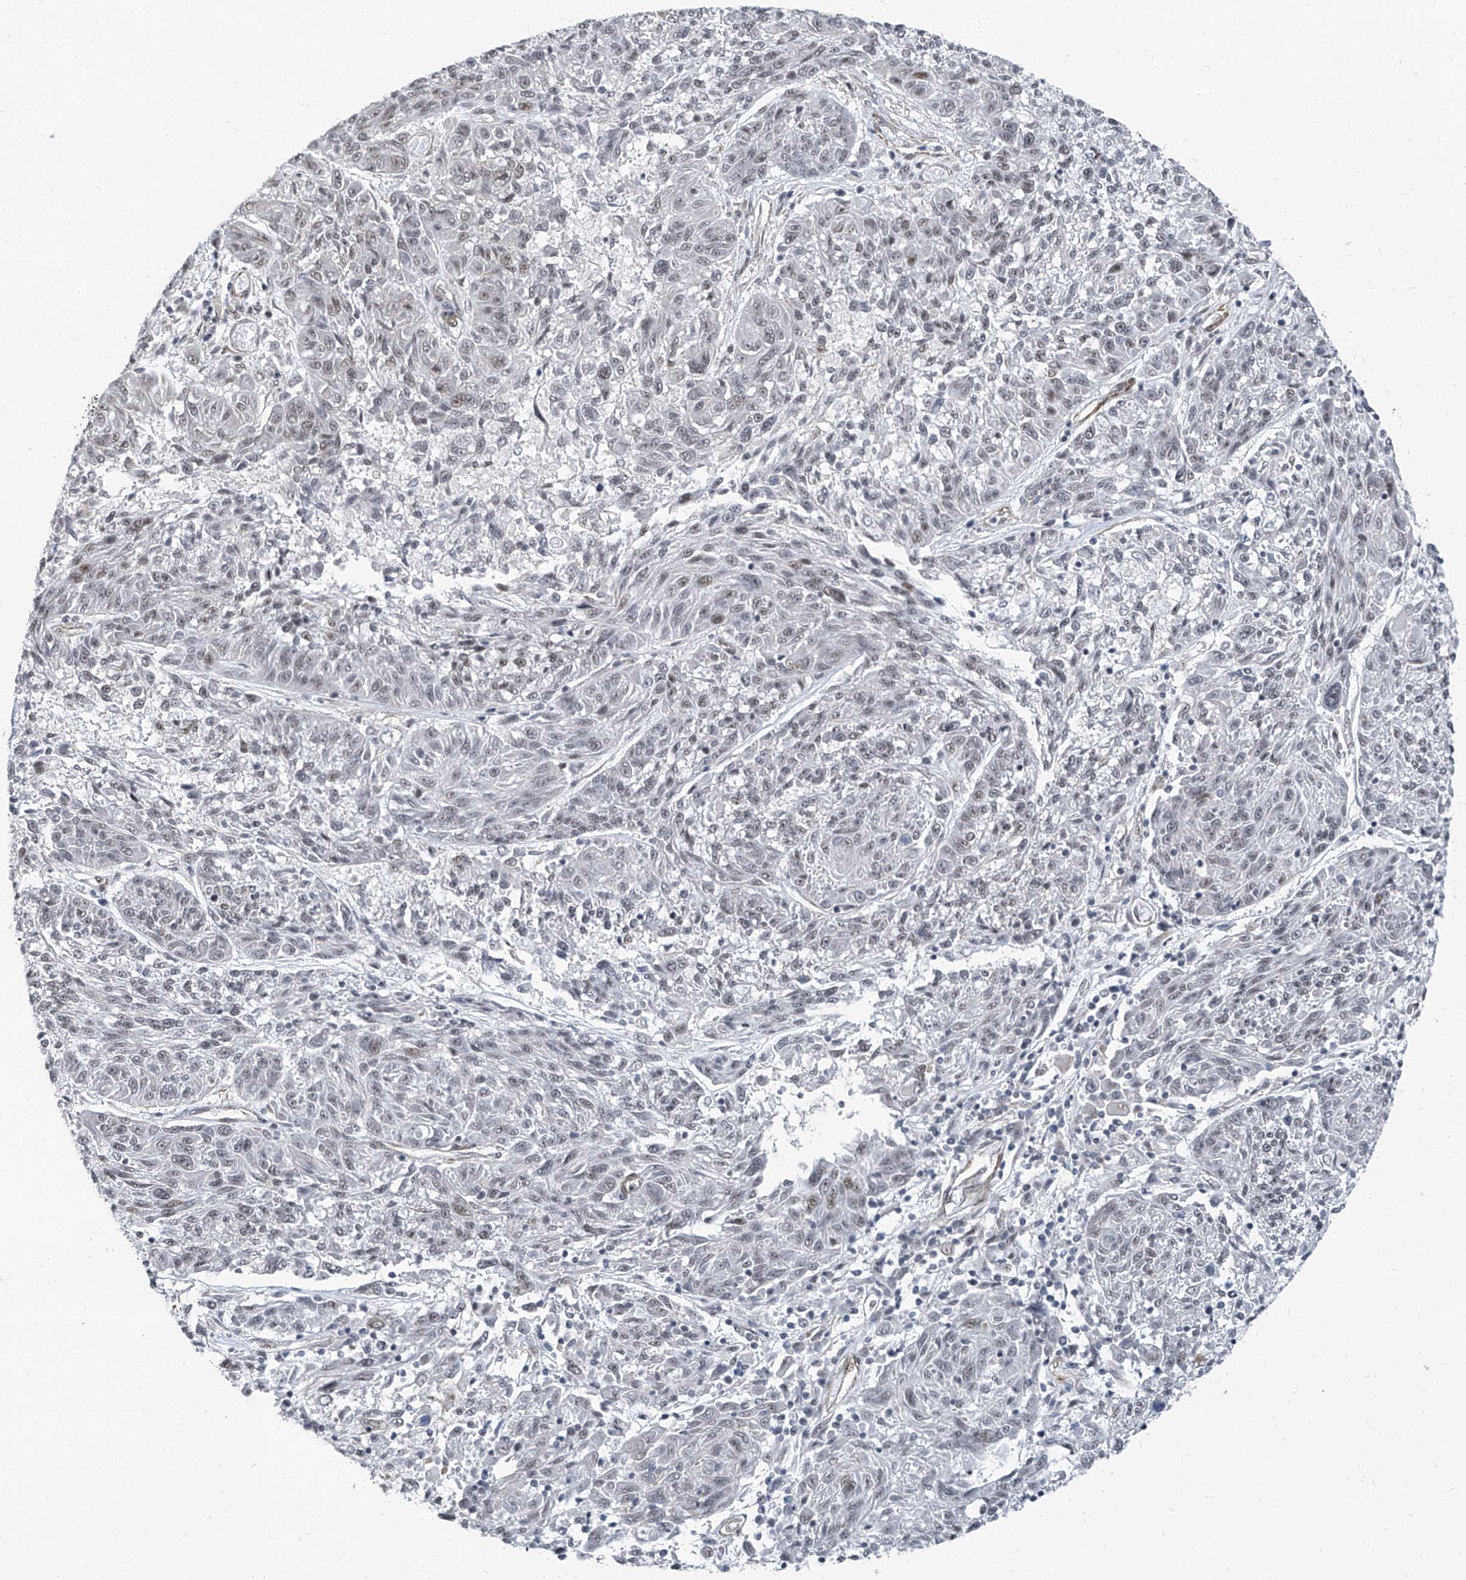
{"staining": {"intensity": "negative", "quantity": "none", "location": "none"}, "tissue": "melanoma", "cell_type": "Tumor cells", "image_type": "cancer", "snomed": [{"axis": "morphology", "description": "Malignant melanoma, NOS"}, {"axis": "topography", "description": "Skin"}], "caption": "There is no significant staining in tumor cells of malignant melanoma.", "gene": "TXLNB", "patient": {"sex": "male", "age": 53}}